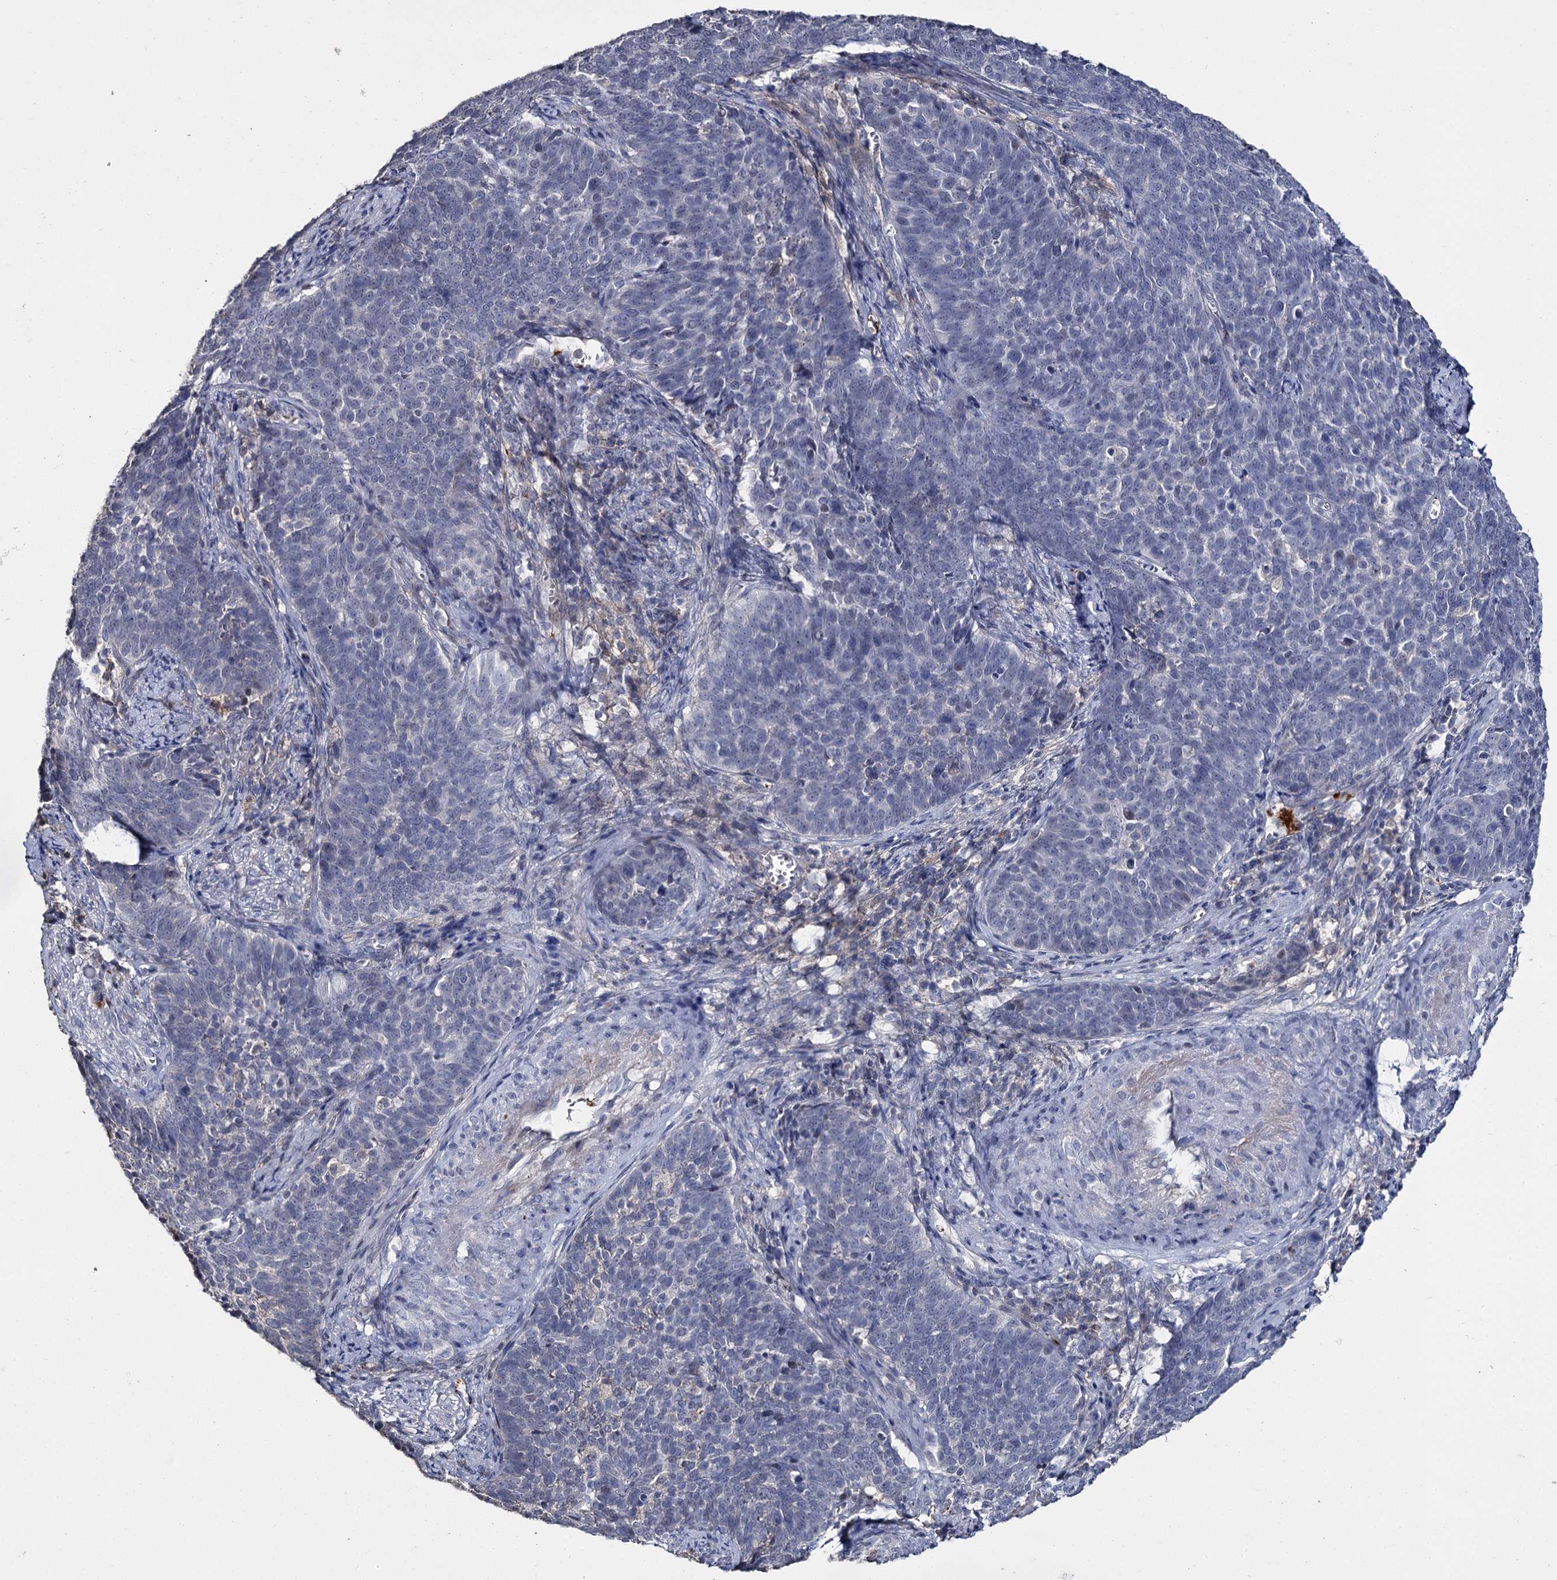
{"staining": {"intensity": "negative", "quantity": "none", "location": "none"}, "tissue": "cervical cancer", "cell_type": "Tumor cells", "image_type": "cancer", "snomed": [{"axis": "morphology", "description": "Squamous cell carcinoma, NOS"}, {"axis": "topography", "description": "Cervix"}], "caption": "An immunohistochemistry photomicrograph of cervical cancer (squamous cell carcinoma) is shown. There is no staining in tumor cells of cervical cancer (squamous cell carcinoma).", "gene": "DNAH6", "patient": {"sex": "female", "age": 39}}